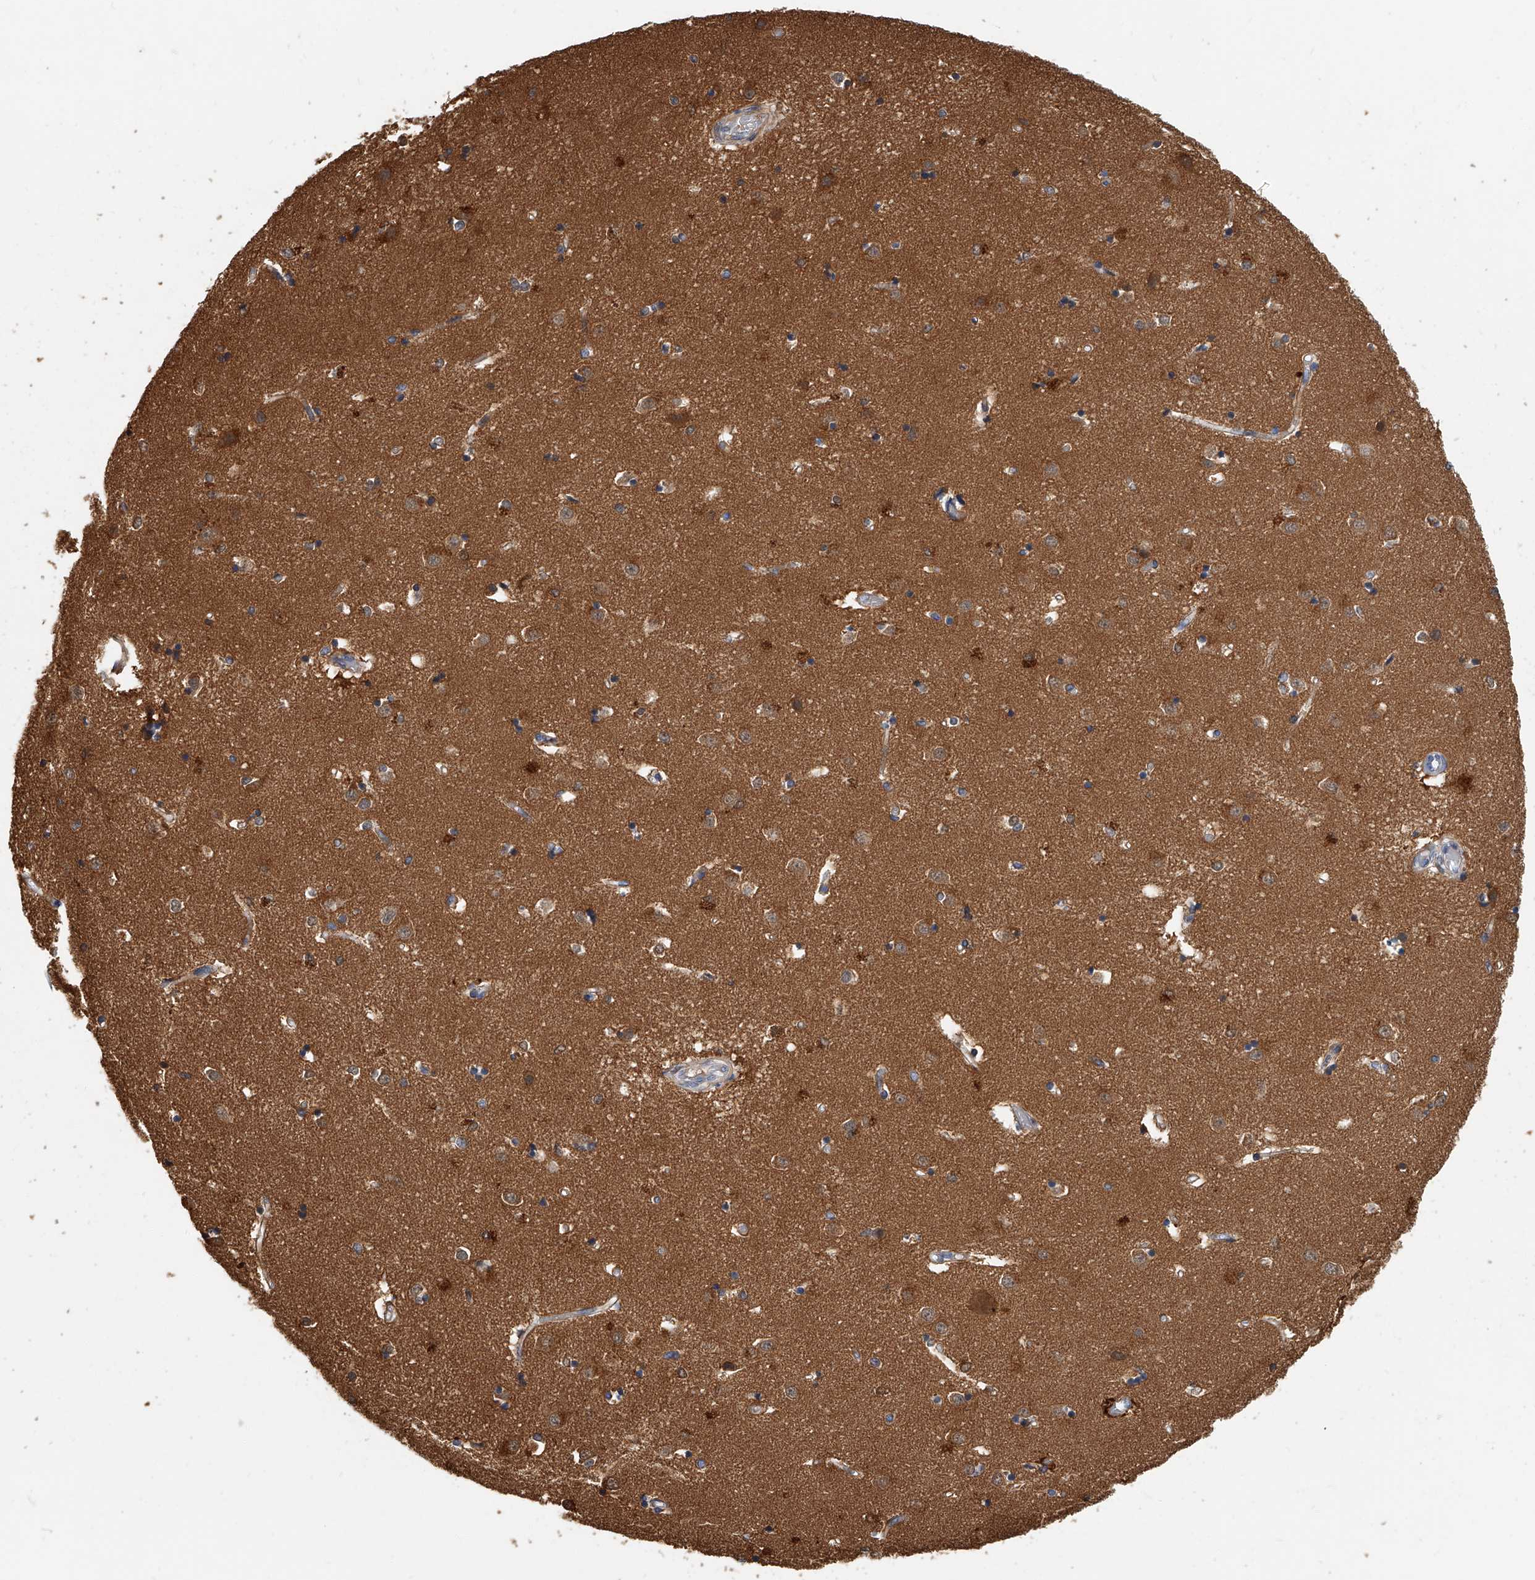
{"staining": {"intensity": "moderate", "quantity": "<25%", "location": "cytoplasmic/membranous"}, "tissue": "caudate", "cell_type": "Glial cells", "image_type": "normal", "snomed": [{"axis": "morphology", "description": "Normal tissue, NOS"}, {"axis": "topography", "description": "Lateral ventricle wall"}], "caption": "DAB immunohistochemical staining of benign caudate displays moderate cytoplasmic/membranous protein expression in about <25% of glial cells.", "gene": "CD200", "patient": {"sex": "male", "age": 45}}